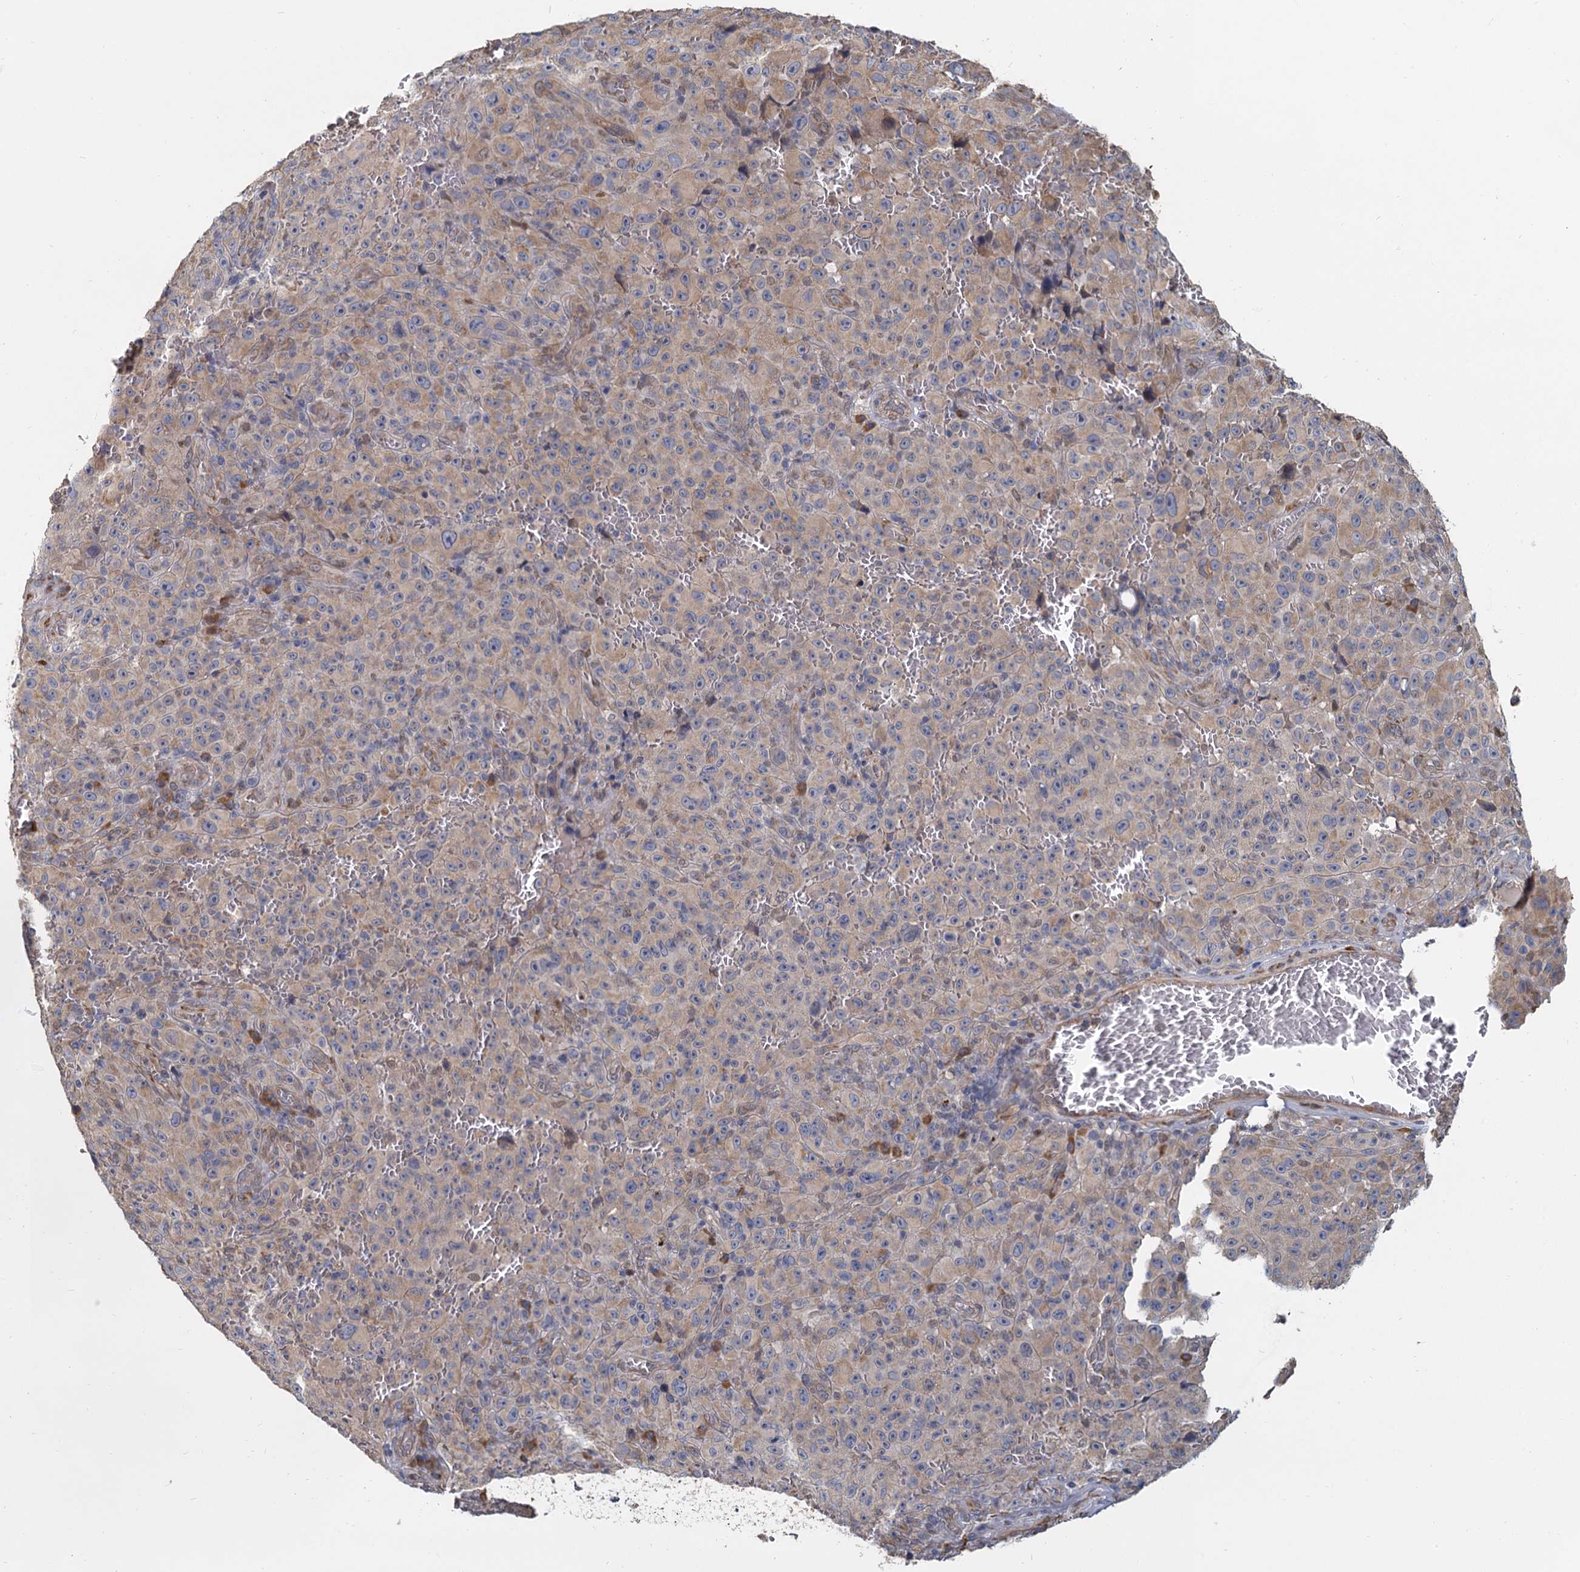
{"staining": {"intensity": "weak", "quantity": "25%-75%", "location": "cytoplasmic/membranous"}, "tissue": "melanoma", "cell_type": "Tumor cells", "image_type": "cancer", "snomed": [{"axis": "morphology", "description": "Malignant melanoma, NOS"}, {"axis": "topography", "description": "Skin"}], "caption": "A brown stain shows weak cytoplasmic/membranous staining of a protein in malignant melanoma tumor cells.", "gene": "LRRC51", "patient": {"sex": "female", "age": 82}}